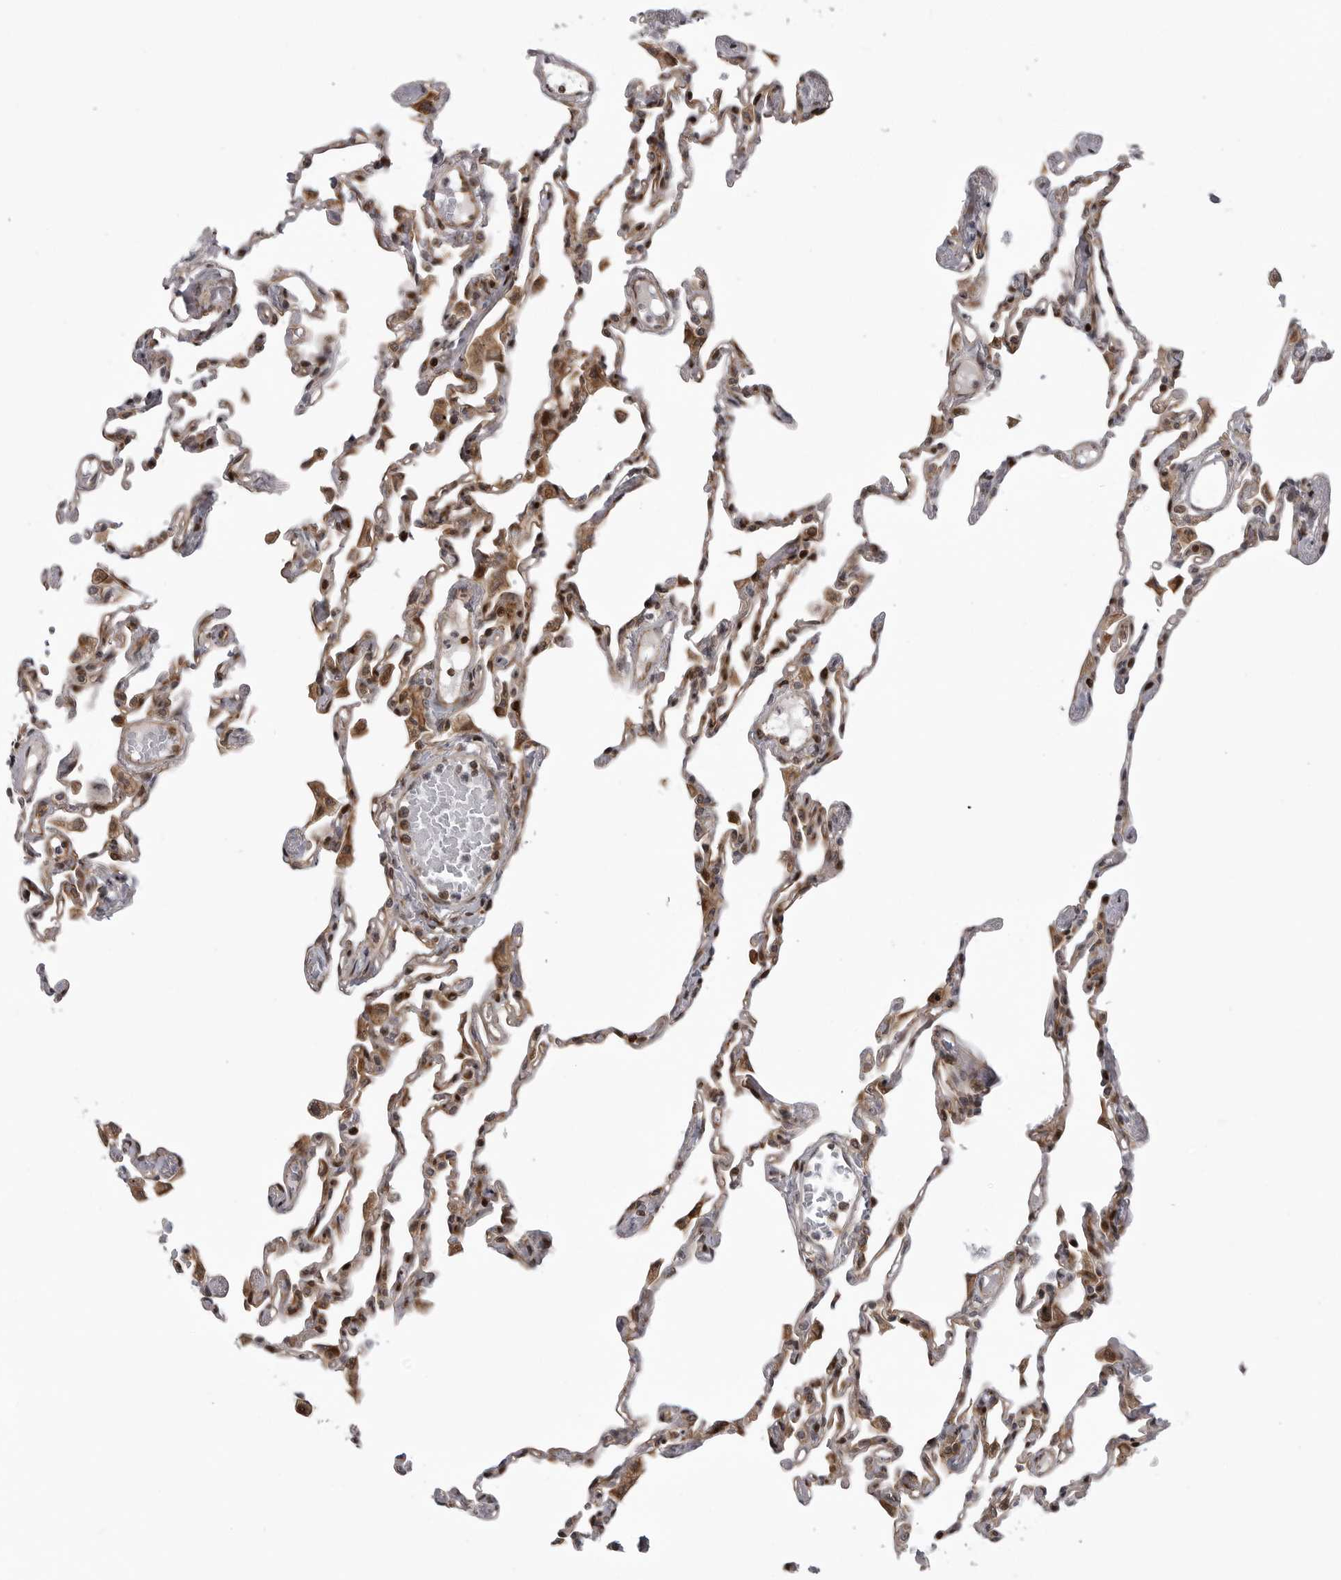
{"staining": {"intensity": "moderate", "quantity": "25%-75%", "location": "cytoplasmic/membranous,nuclear"}, "tissue": "lung", "cell_type": "Alveolar cells", "image_type": "normal", "snomed": [{"axis": "morphology", "description": "Normal tissue, NOS"}, {"axis": "topography", "description": "Lung"}], "caption": "This is a histology image of immunohistochemistry staining of benign lung, which shows moderate staining in the cytoplasmic/membranous,nuclear of alveolar cells.", "gene": "ABL1", "patient": {"sex": "female", "age": 49}}